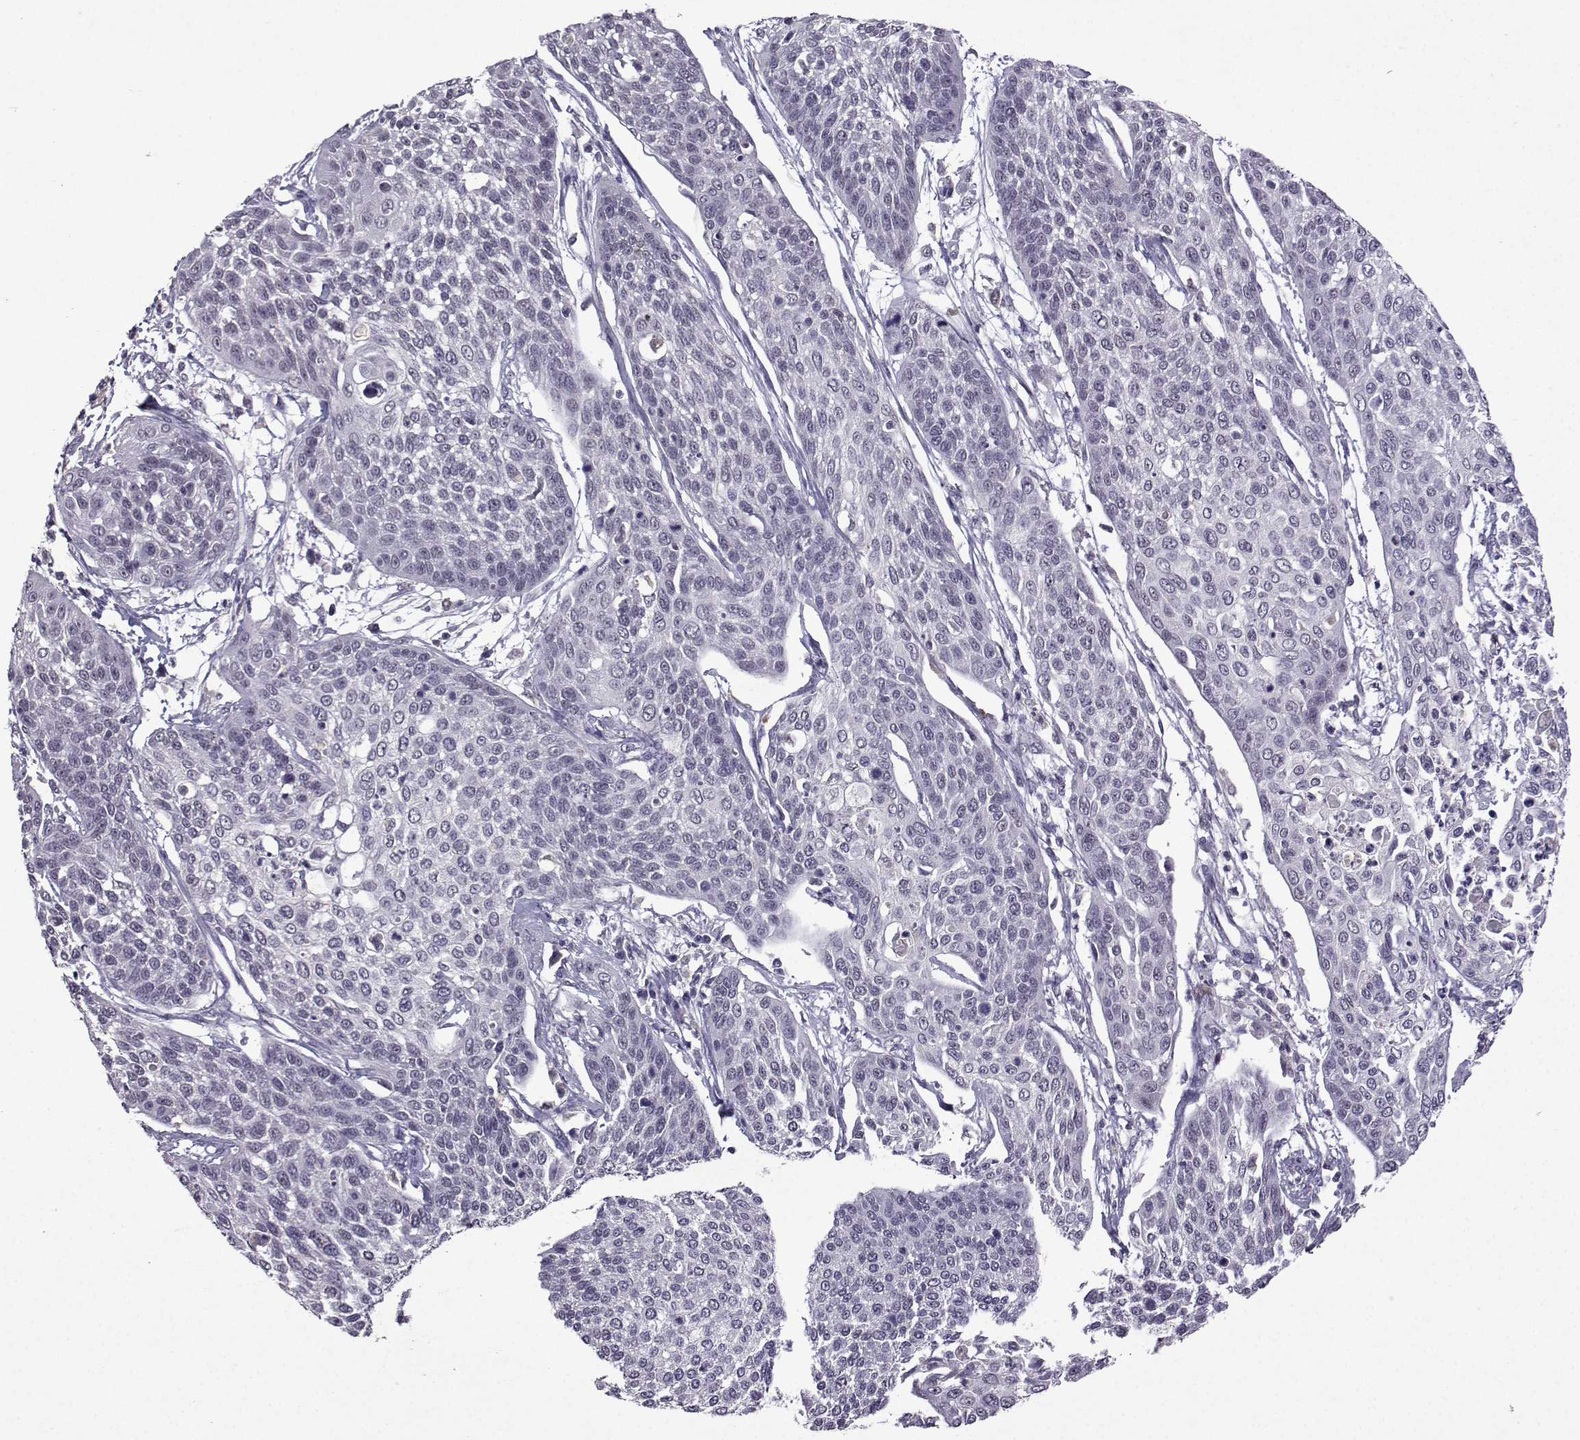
{"staining": {"intensity": "negative", "quantity": "none", "location": "none"}, "tissue": "cervical cancer", "cell_type": "Tumor cells", "image_type": "cancer", "snomed": [{"axis": "morphology", "description": "Squamous cell carcinoma, NOS"}, {"axis": "topography", "description": "Cervix"}], "caption": "Protein analysis of cervical cancer (squamous cell carcinoma) demonstrates no significant positivity in tumor cells.", "gene": "CCL28", "patient": {"sex": "female", "age": 34}}